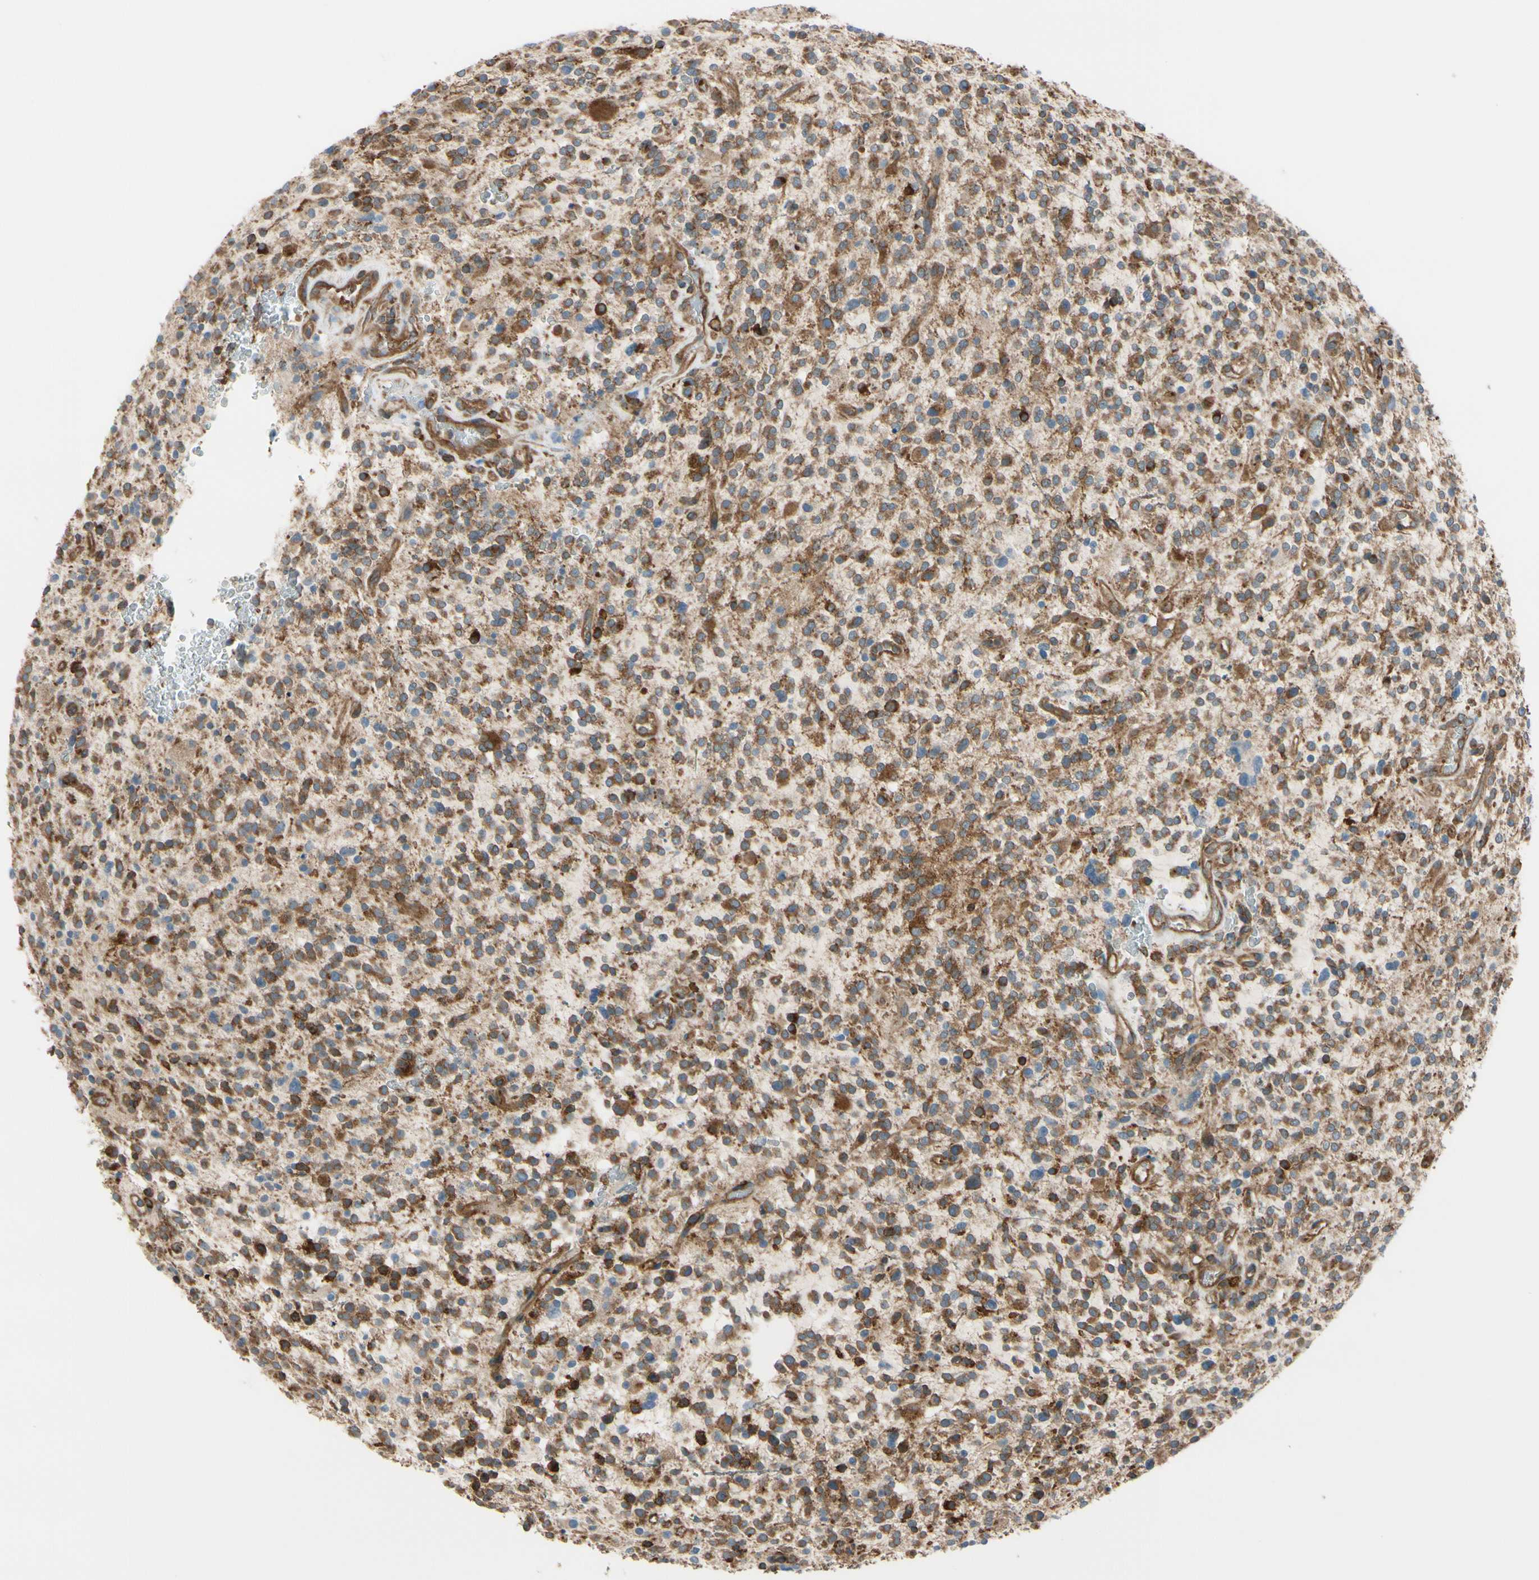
{"staining": {"intensity": "moderate", "quantity": ">75%", "location": "cytoplasmic/membranous"}, "tissue": "glioma", "cell_type": "Tumor cells", "image_type": "cancer", "snomed": [{"axis": "morphology", "description": "Glioma, malignant, High grade"}, {"axis": "topography", "description": "Brain"}], "caption": "An image showing moderate cytoplasmic/membranous expression in about >75% of tumor cells in malignant high-grade glioma, as visualized by brown immunohistochemical staining.", "gene": "EPS15", "patient": {"sex": "male", "age": 48}}